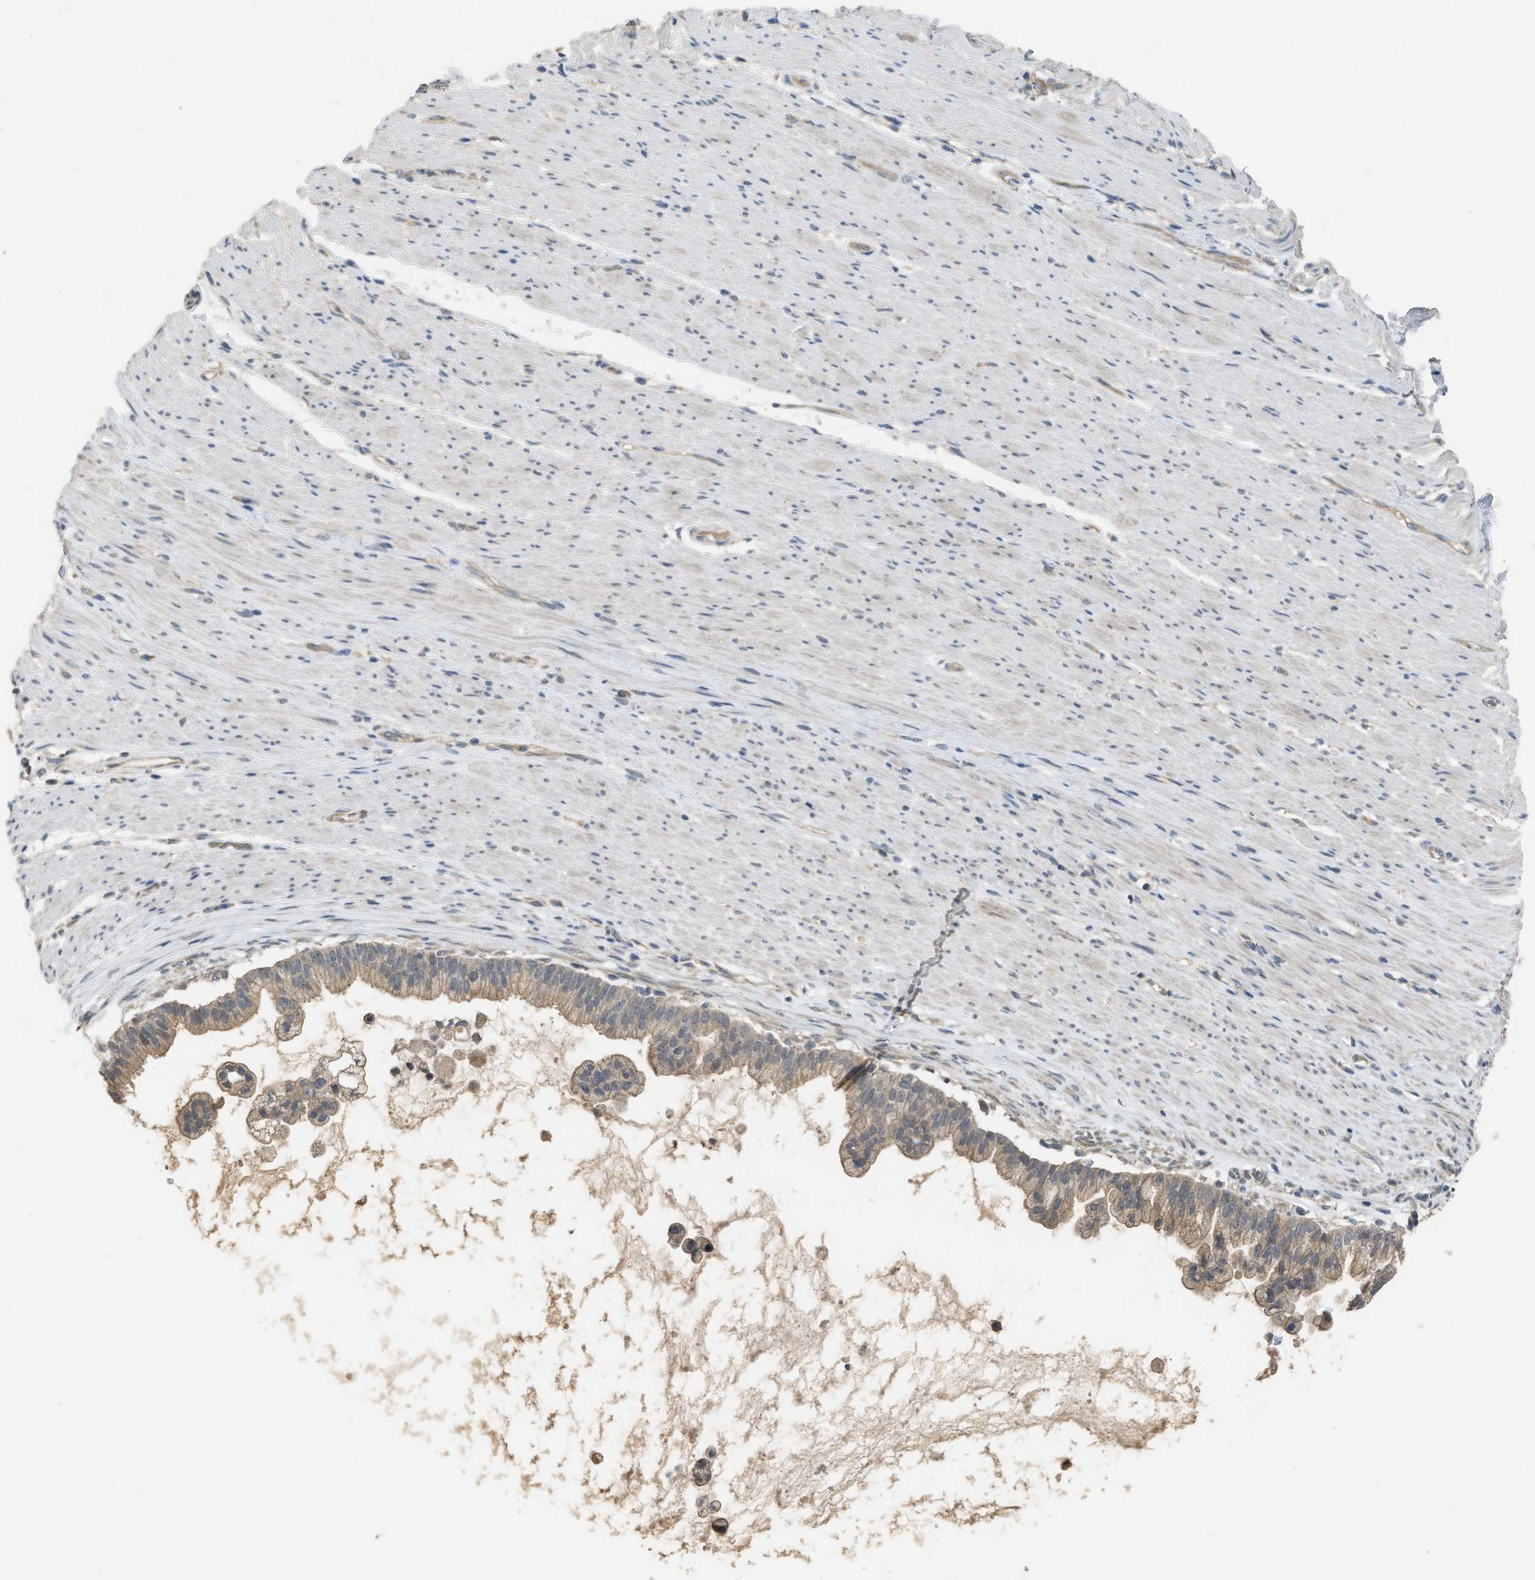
{"staining": {"intensity": "weak", "quantity": "<25%", "location": "cytoplasmic/membranous"}, "tissue": "pancreatic cancer", "cell_type": "Tumor cells", "image_type": "cancer", "snomed": [{"axis": "morphology", "description": "Adenocarcinoma, NOS"}, {"axis": "topography", "description": "Pancreas"}], "caption": "Histopathology image shows no protein expression in tumor cells of pancreatic adenocarcinoma tissue.", "gene": "PPP3CA", "patient": {"sex": "male", "age": 69}}